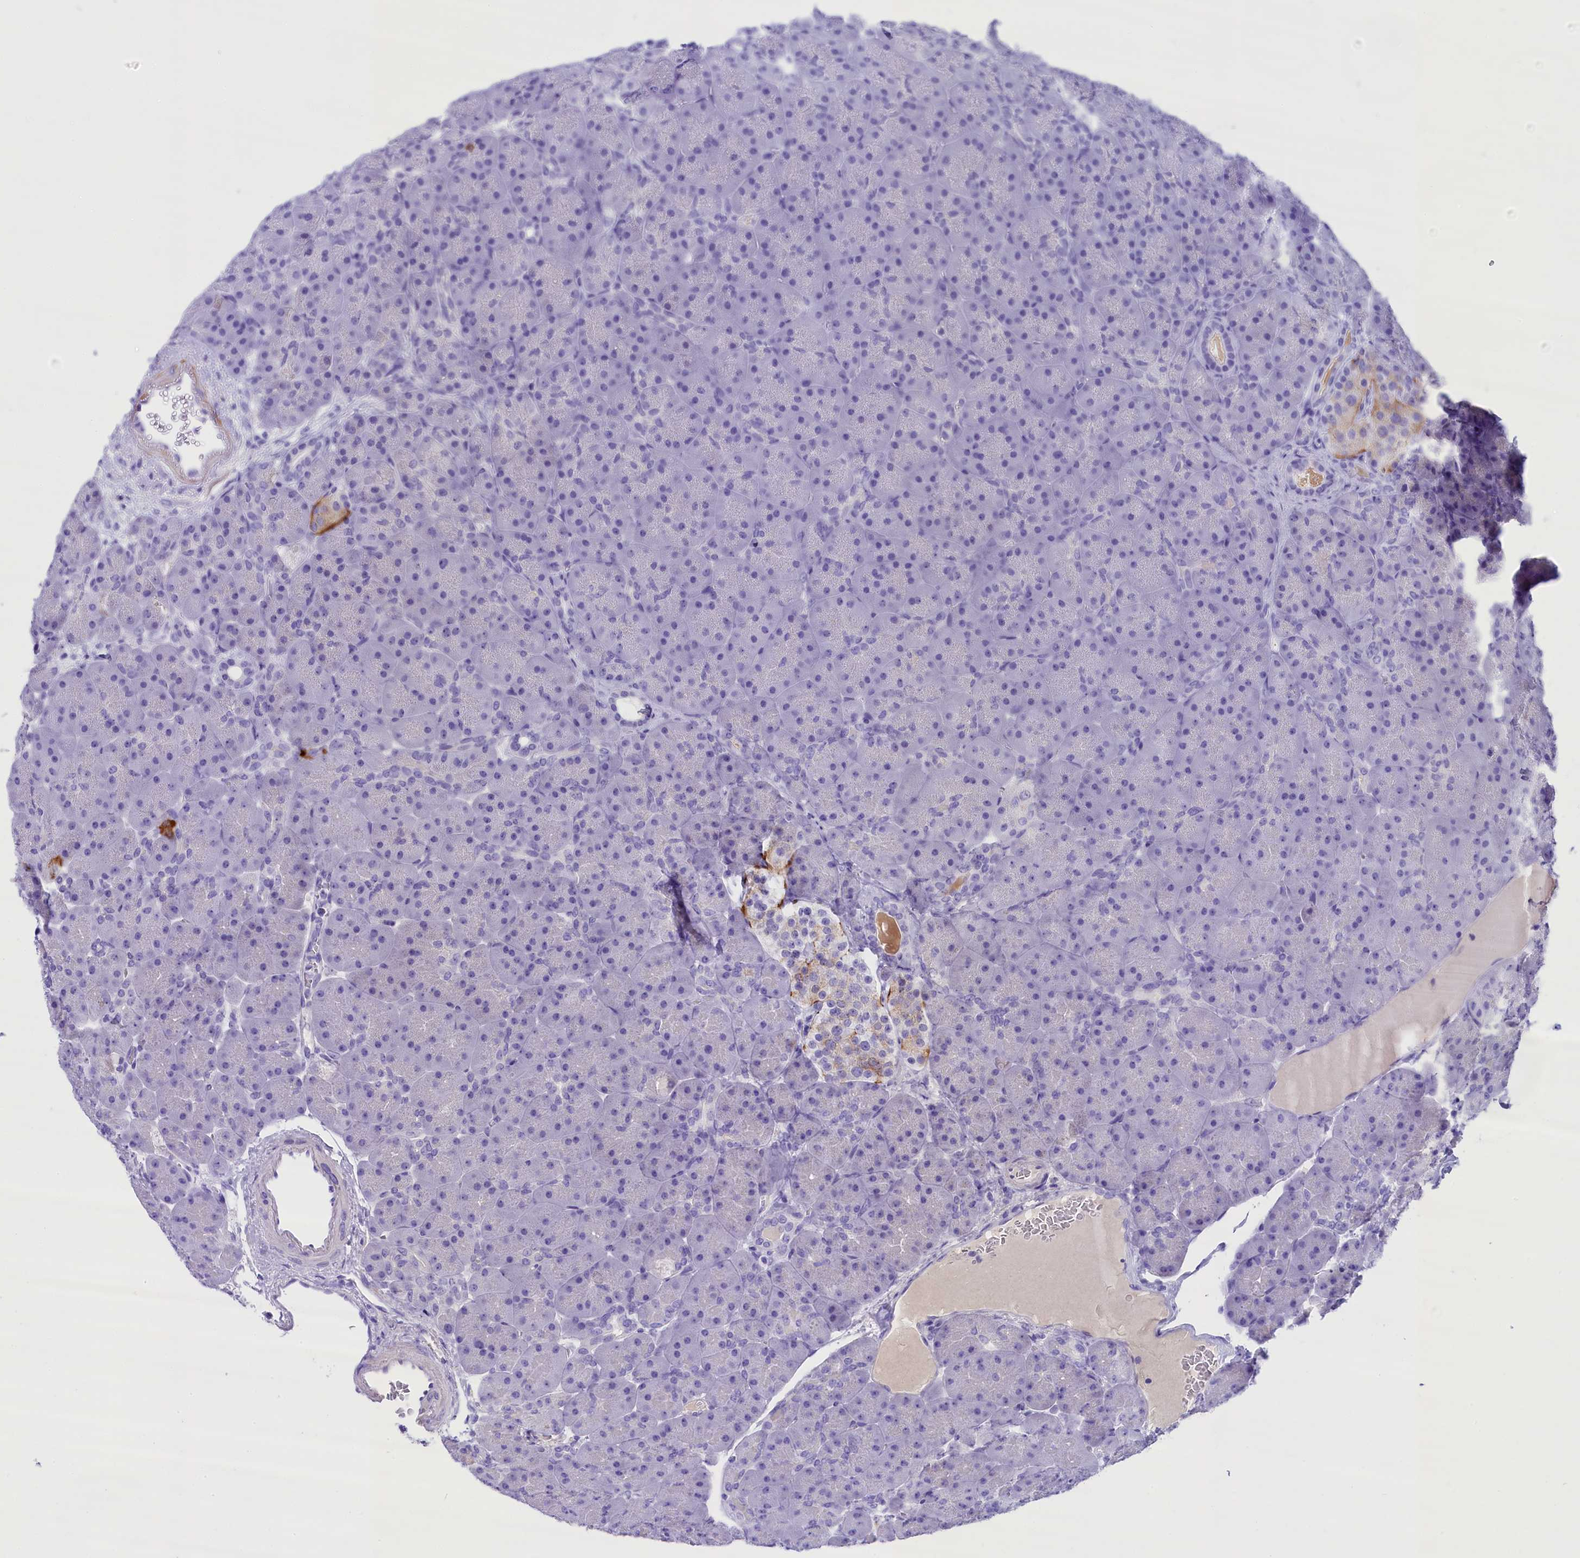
{"staining": {"intensity": "negative", "quantity": "none", "location": "none"}, "tissue": "pancreas", "cell_type": "Exocrine glandular cells", "image_type": "normal", "snomed": [{"axis": "morphology", "description": "Normal tissue, NOS"}, {"axis": "topography", "description": "Pancreas"}], "caption": "This is an immunohistochemistry (IHC) micrograph of unremarkable human pancreas. There is no positivity in exocrine glandular cells.", "gene": "SKIDA1", "patient": {"sex": "male", "age": 66}}